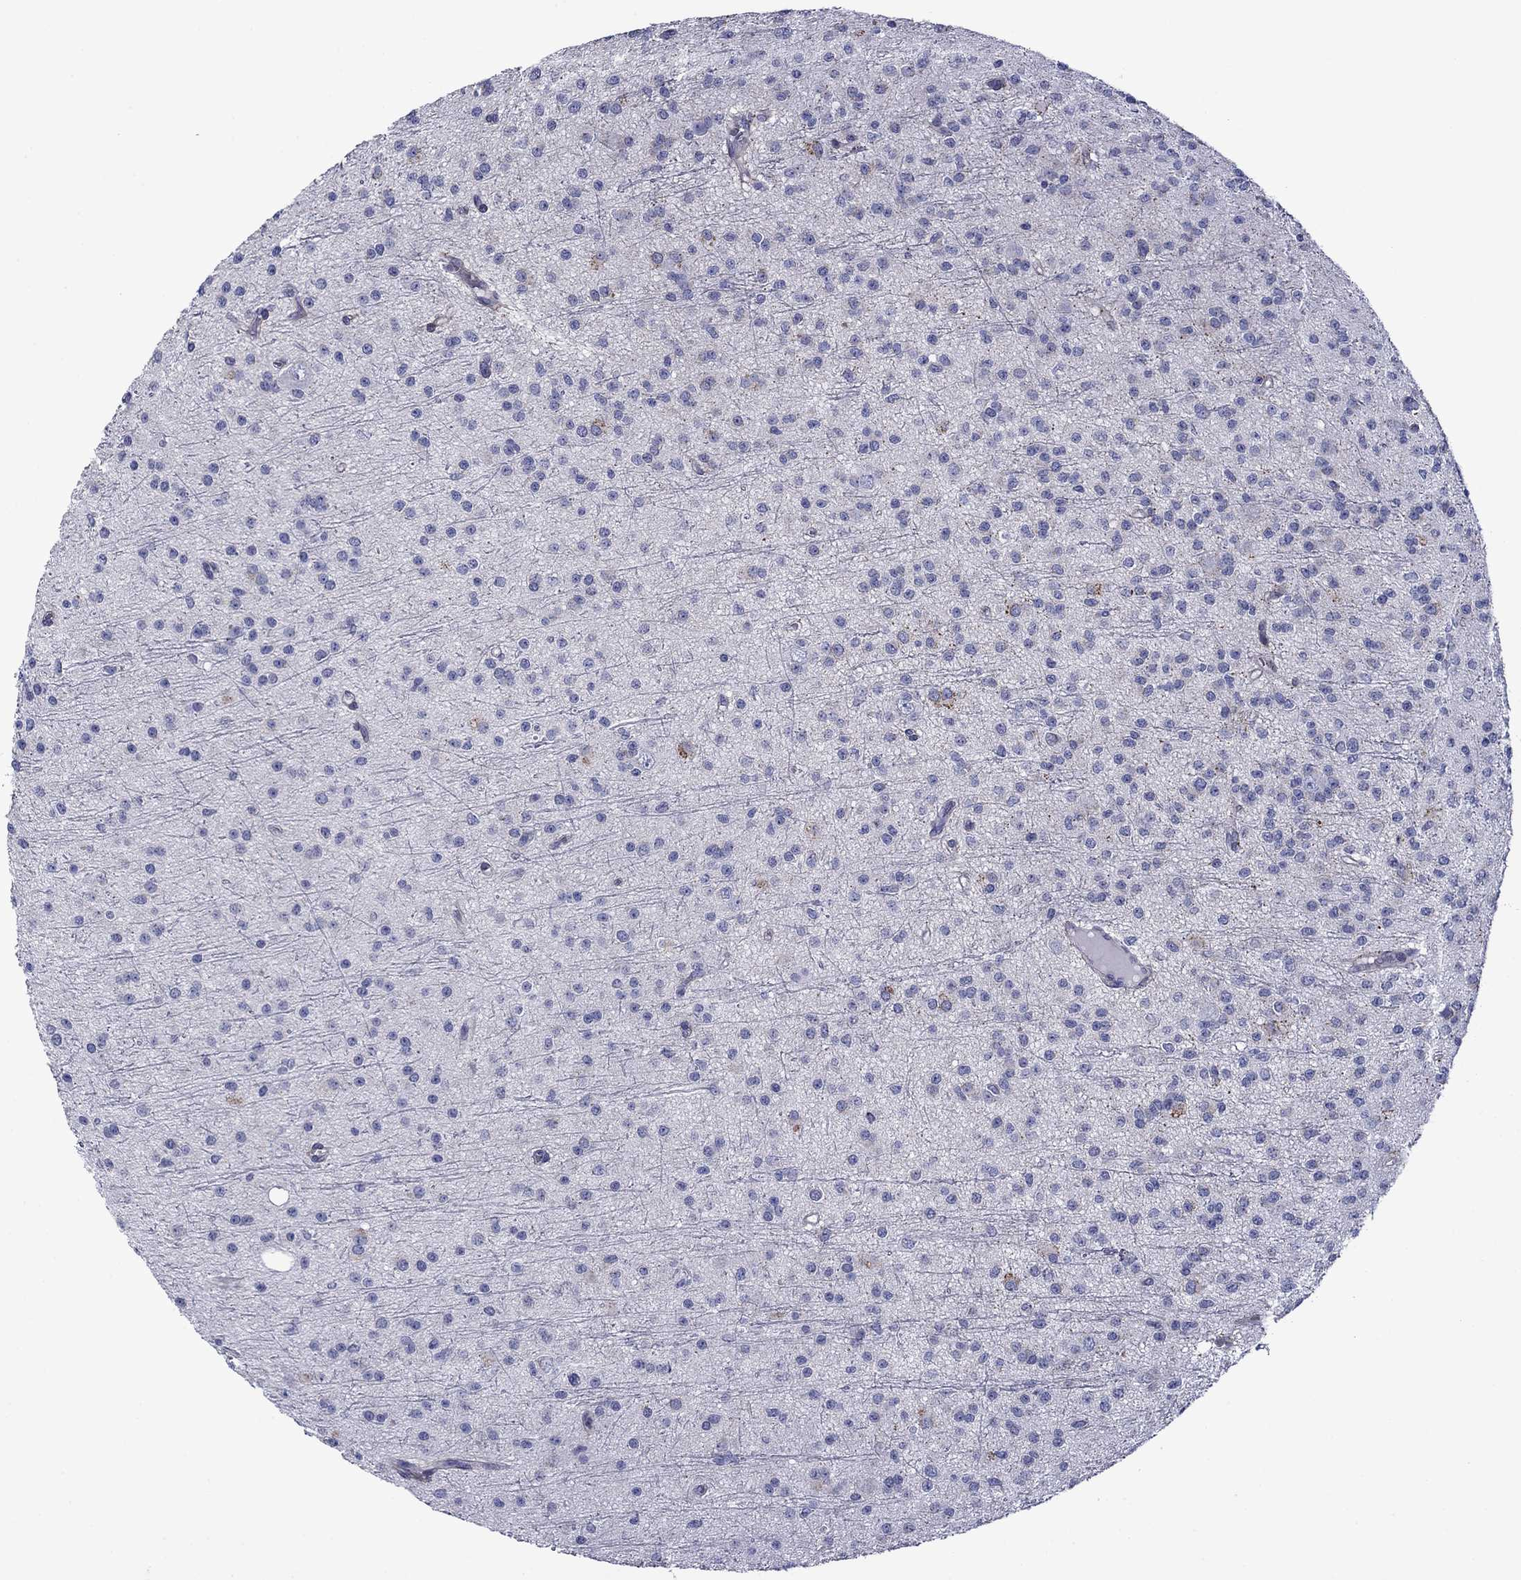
{"staining": {"intensity": "negative", "quantity": "none", "location": "none"}, "tissue": "glioma", "cell_type": "Tumor cells", "image_type": "cancer", "snomed": [{"axis": "morphology", "description": "Glioma, malignant, Low grade"}, {"axis": "topography", "description": "Brain"}], "caption": "Tumor cells are negative for protein expression in human malignant glioma (low-grade).", "gene": "HSPG2", "patient": {"sex": "male", "age": 27}}